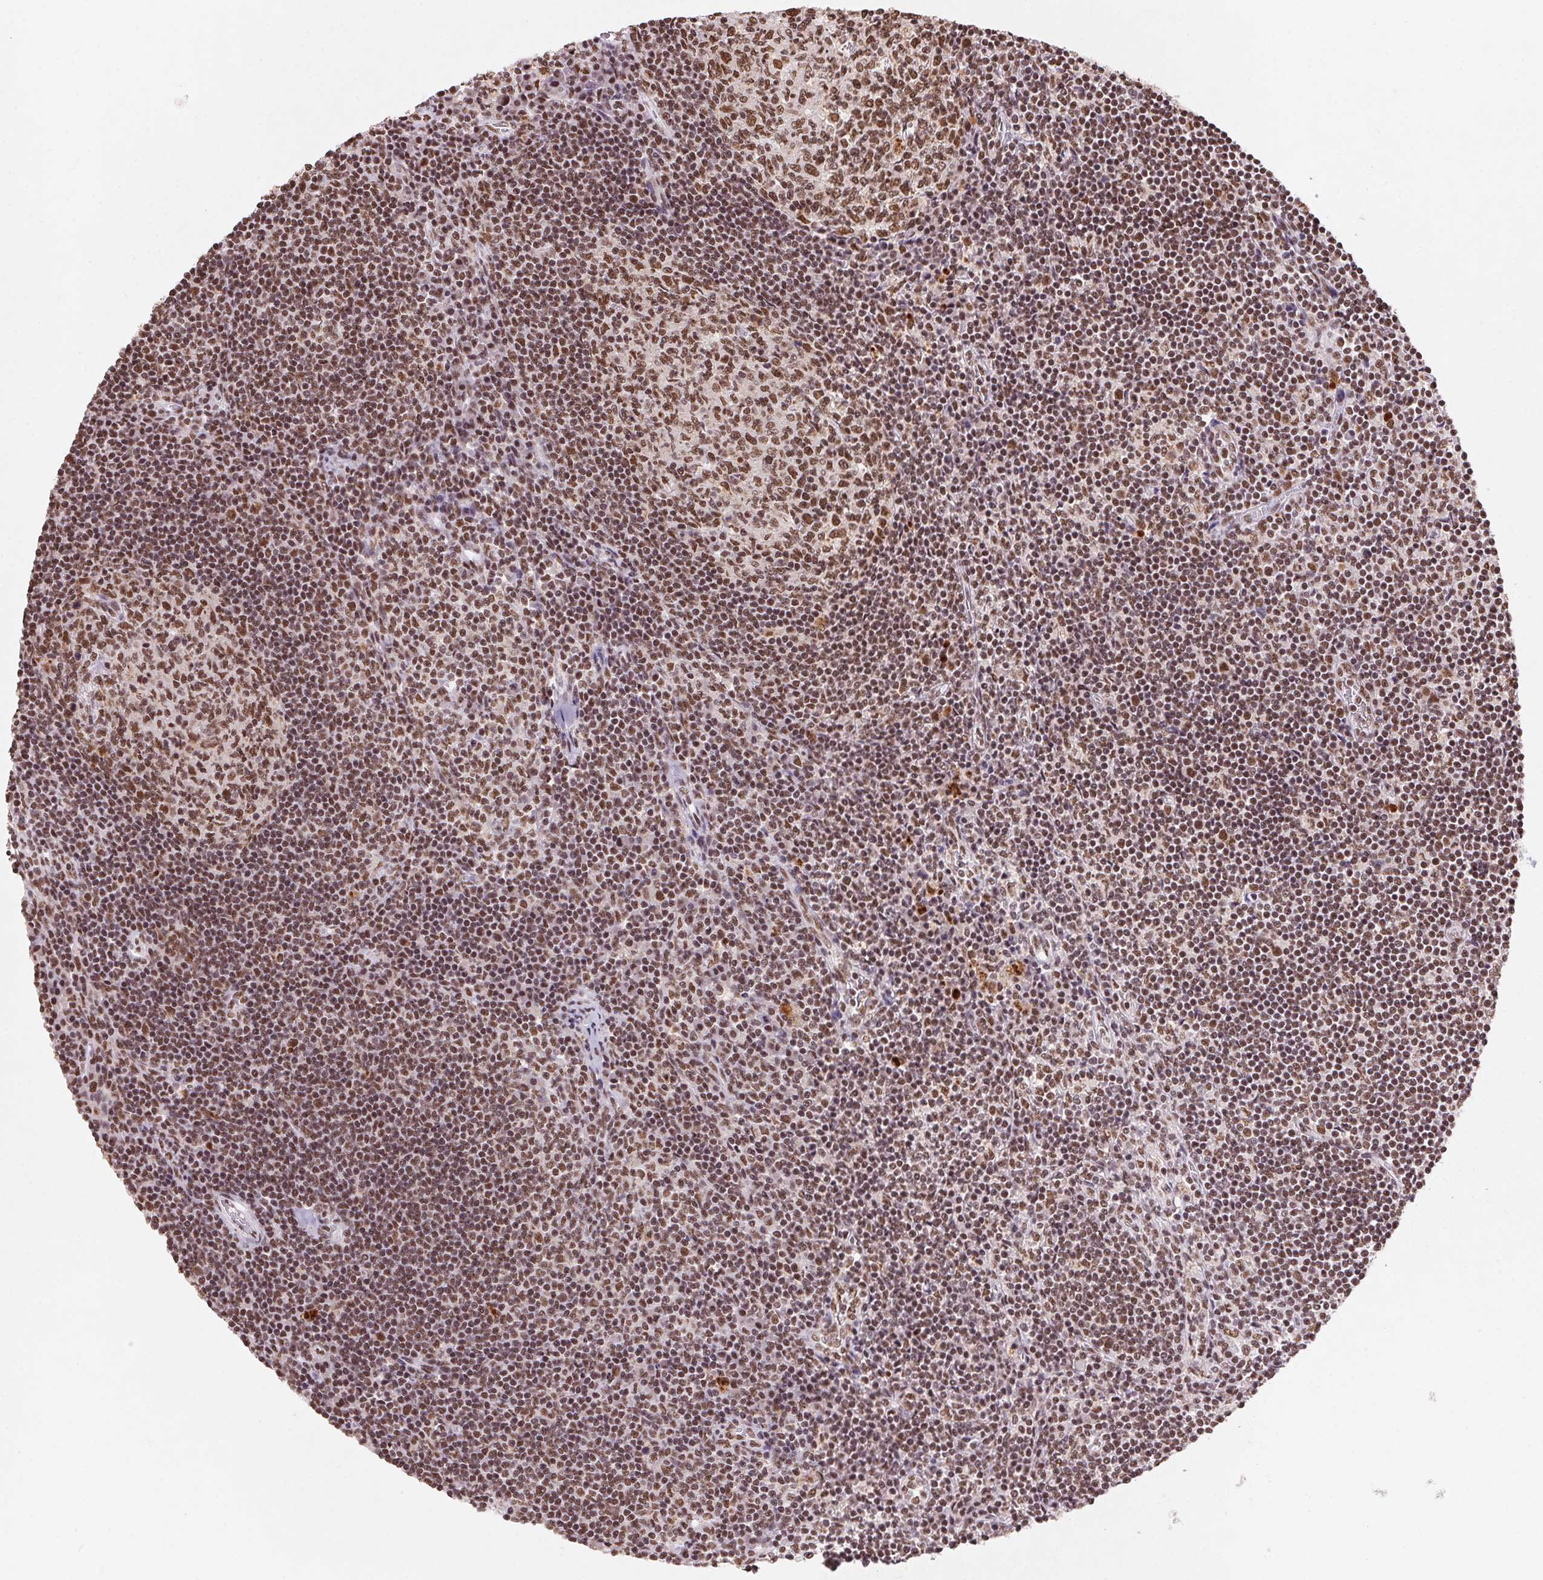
{"staining": {"intensity": "moderate", "quantity": ">75%", "location": "nuclear"}, "tissue": "lymph node", "cell_type": "Germinal center cells", "image_type": "normal", "snomed": [{"axis": "morphology", "description": "Normal tissue, NOS"}, {"axis": "topography", "description": "Lymph node"}], "caption": "Immunohistochemistry (IHC) photomicrograph of unremarkable human lymph node stained for a protein (brown), which displays medium levels of moderate nuclear positivity in about >75% of germinal center cells.", "gene": "SNRPG", "patient": {"sex": "male", "age": 67}}